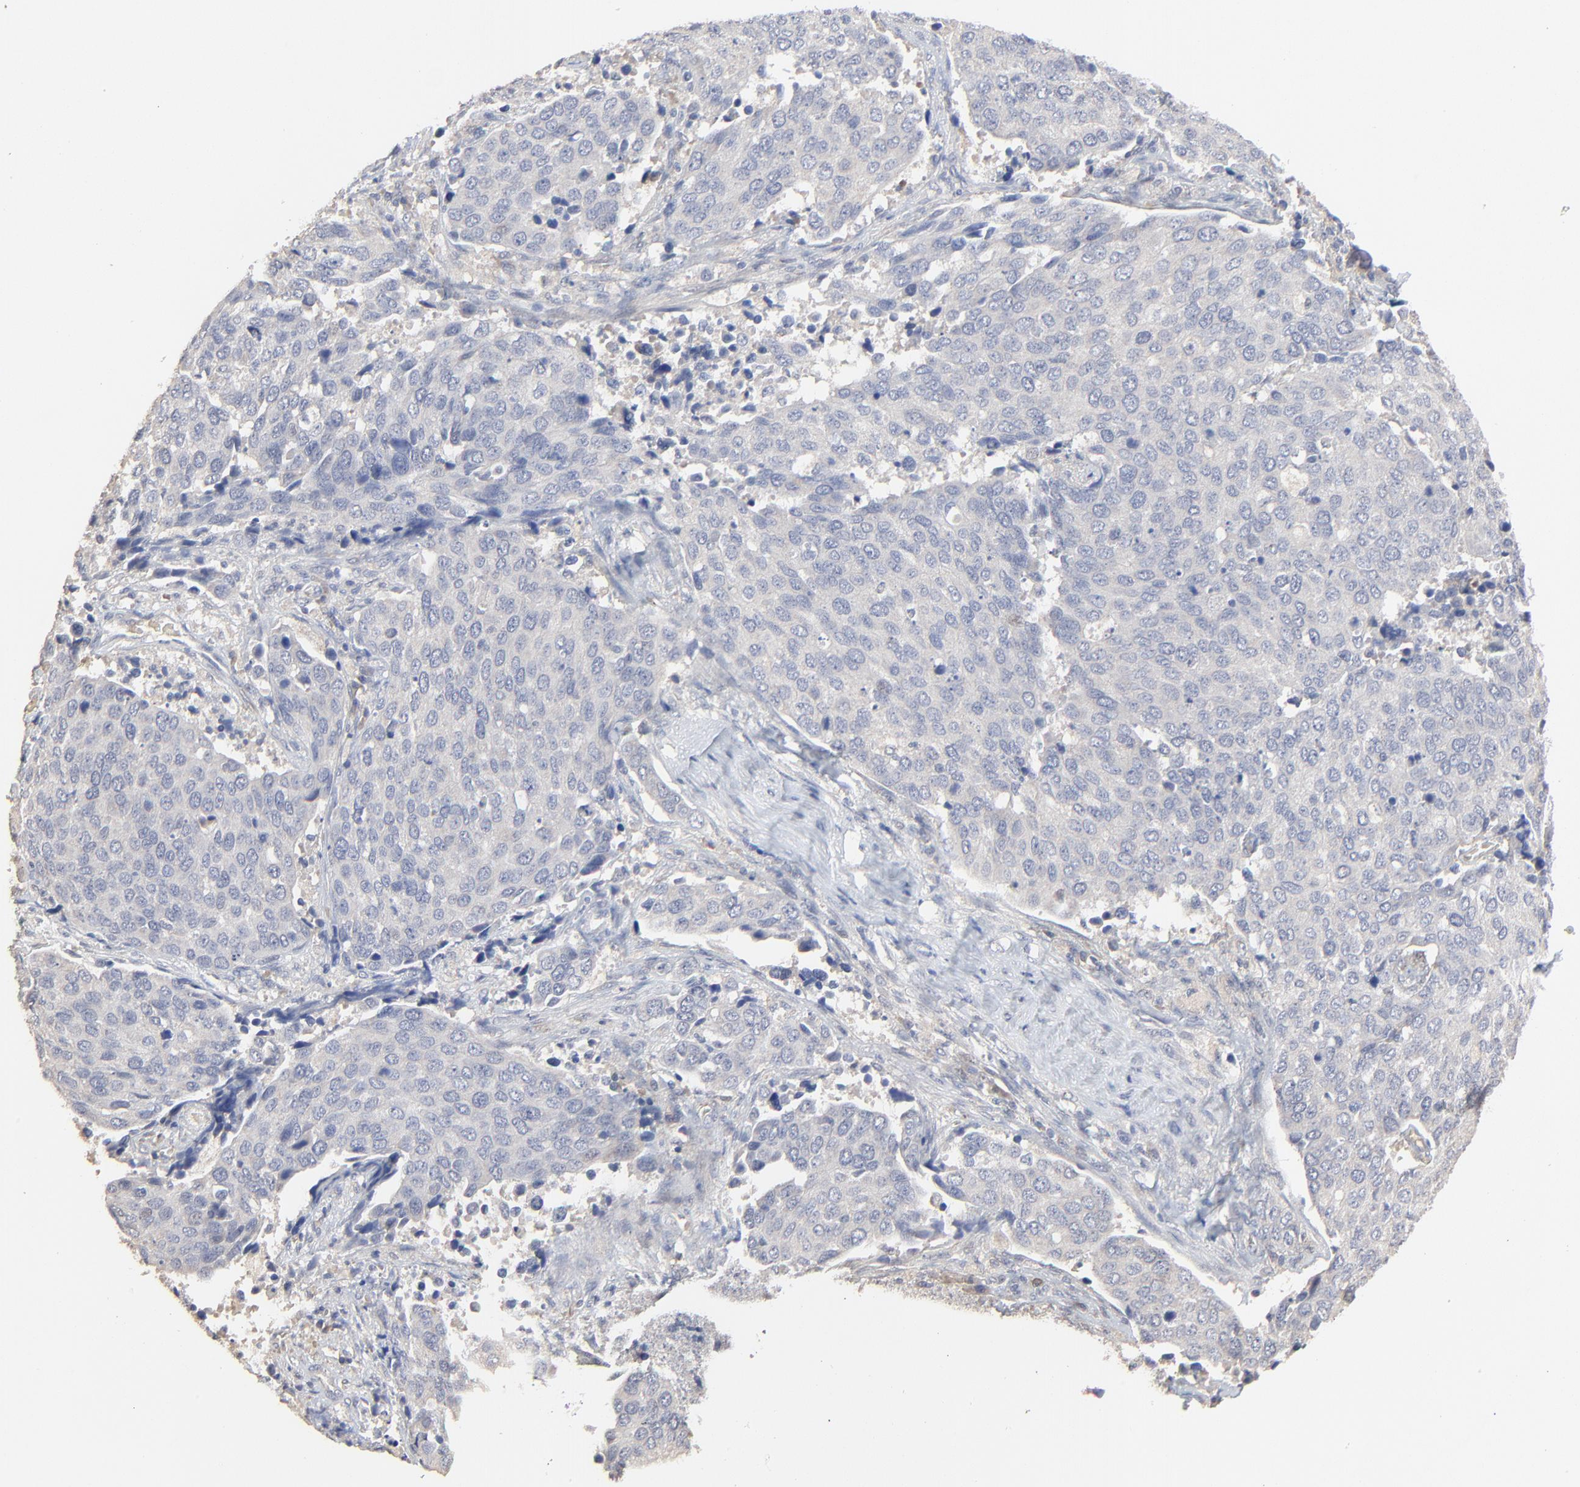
{"staining": {"intensity": "negative", "quantity": "none", "location": "none"}, "tissue": "cervical cancer", "cell_type": "Tumor cells", "image_type": "cancer", "snomed": [{"axis": "morphology", "description": "Squamous cell carcinoma, NOS"}, {"axis": "topography", "description": "Cervix"}], "caption": "The immunohistochemistry histopathology image has no significant staining in tumor cells of cervical cancer (squamous cell carcinoma) tissue.", "gene": "FANCB", "patient": {"sex": "female", "age": 54}}